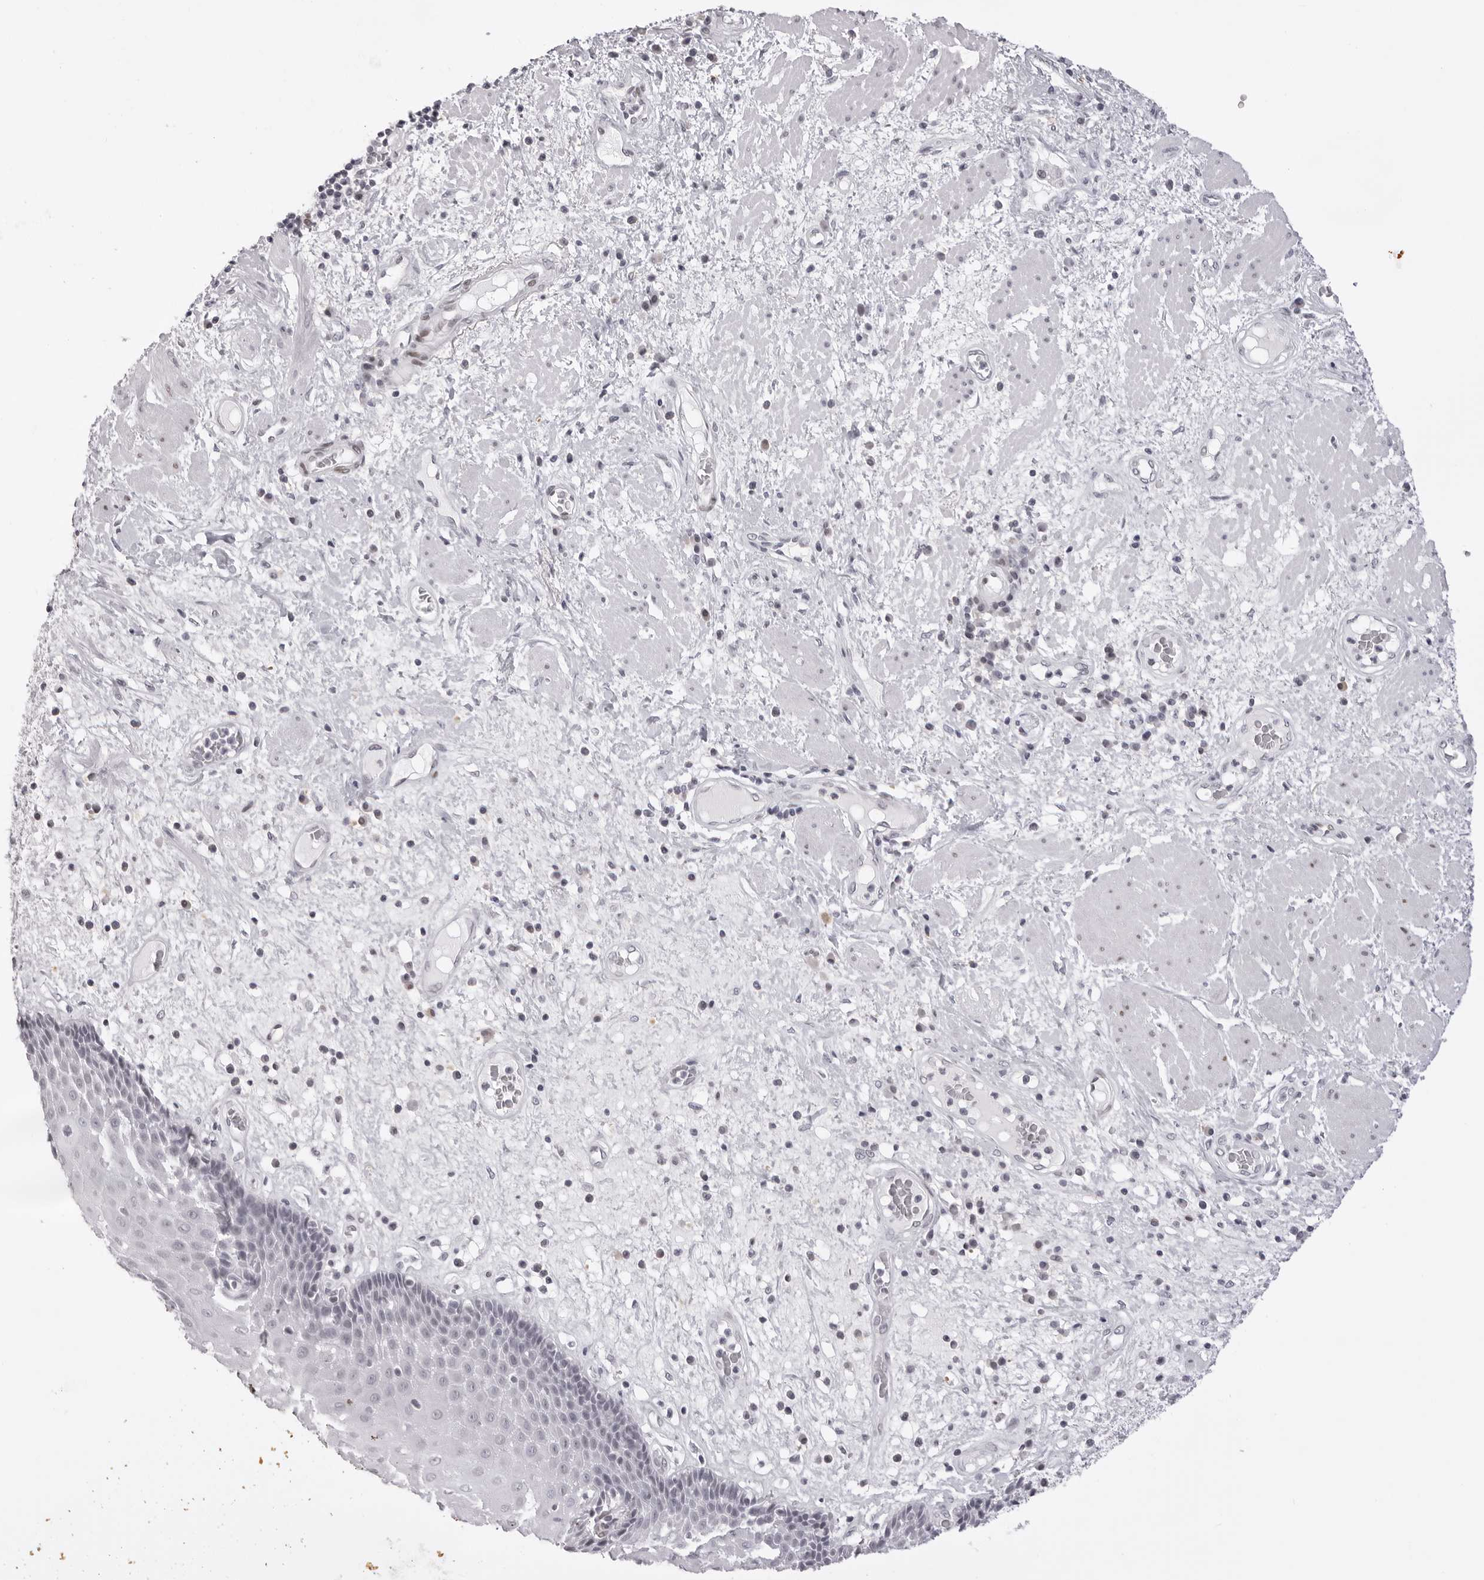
{"staining": {"intensity": "negative", "quantity": "none", "location": "none"}, "tissue": "esophagus", "cell_type": "Squamous epithelial cells", "image_type": "normal", "snomed": [{"axis": "morphology", "description": "Normal tissue, NOS"}, {"axis": "morphology", "description": "Adenocarcinoma, NOS"}, {"axis": "topography", "description": "Esophagus"}], "caption": "Photomicrograph shows no significant protein expression in squamous epithelial cells of benign esophagus.", "gene": "MAFK", "patient": {"sex": "male", "age": 62}}